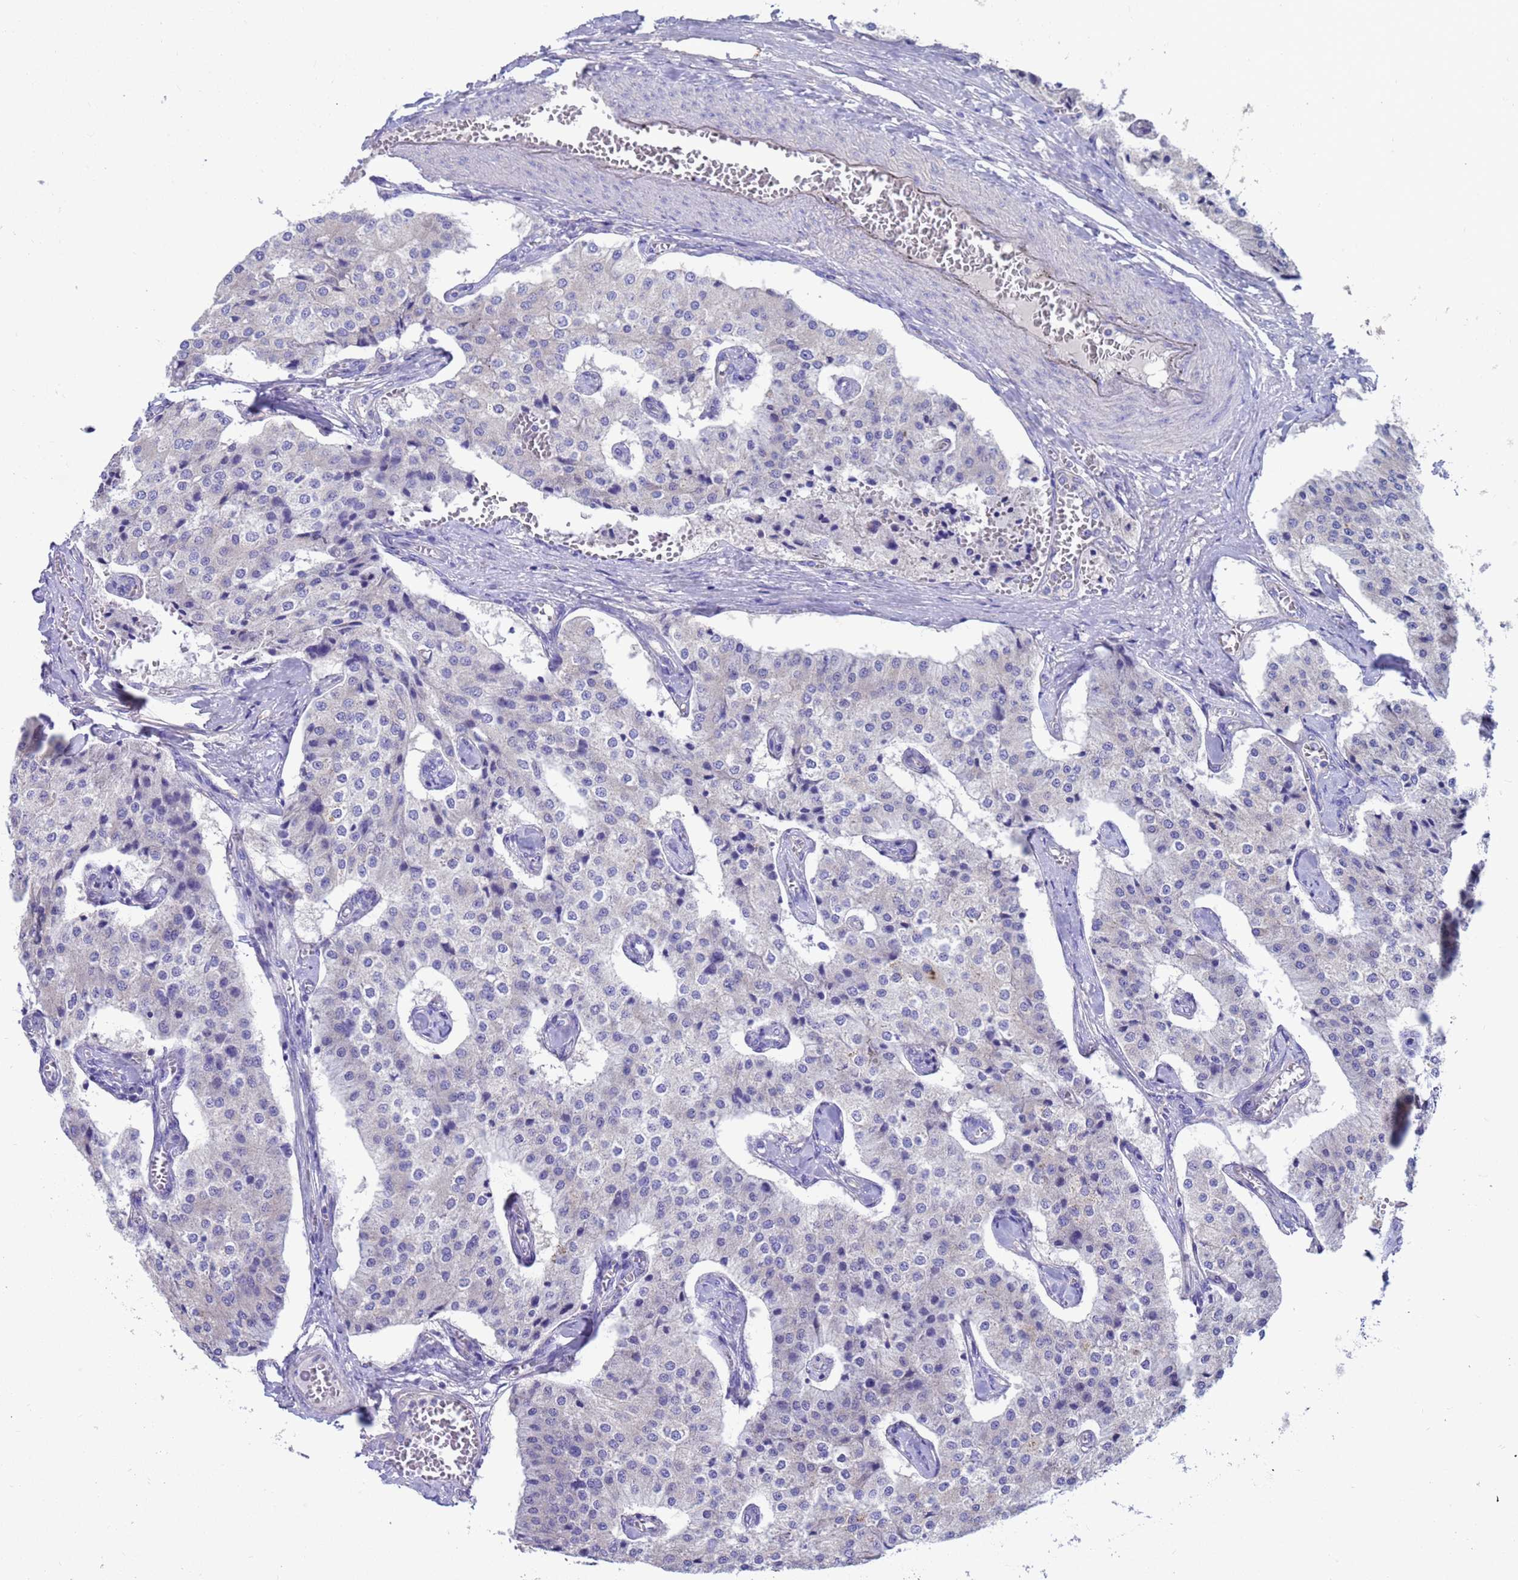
{"staining": {"intensity": "negative", "quantity": "none", "location": "none"}, "tissue": "carcinoid", "cell_type": "Tumor cells", "image_type": "cancer", "snomed": [{"axis": "morphology", "description": "Carcinoid, malignant, NOS"}, {"axis": "topography", "description": "Colon"}], "caption": "Immunohistochemistry image of human carcinoid (malignant) stained for a protein (brown), which shows no staining in tumor cells.", "gene": "SRL", "patient": {"sex": "female", "age": 52}}